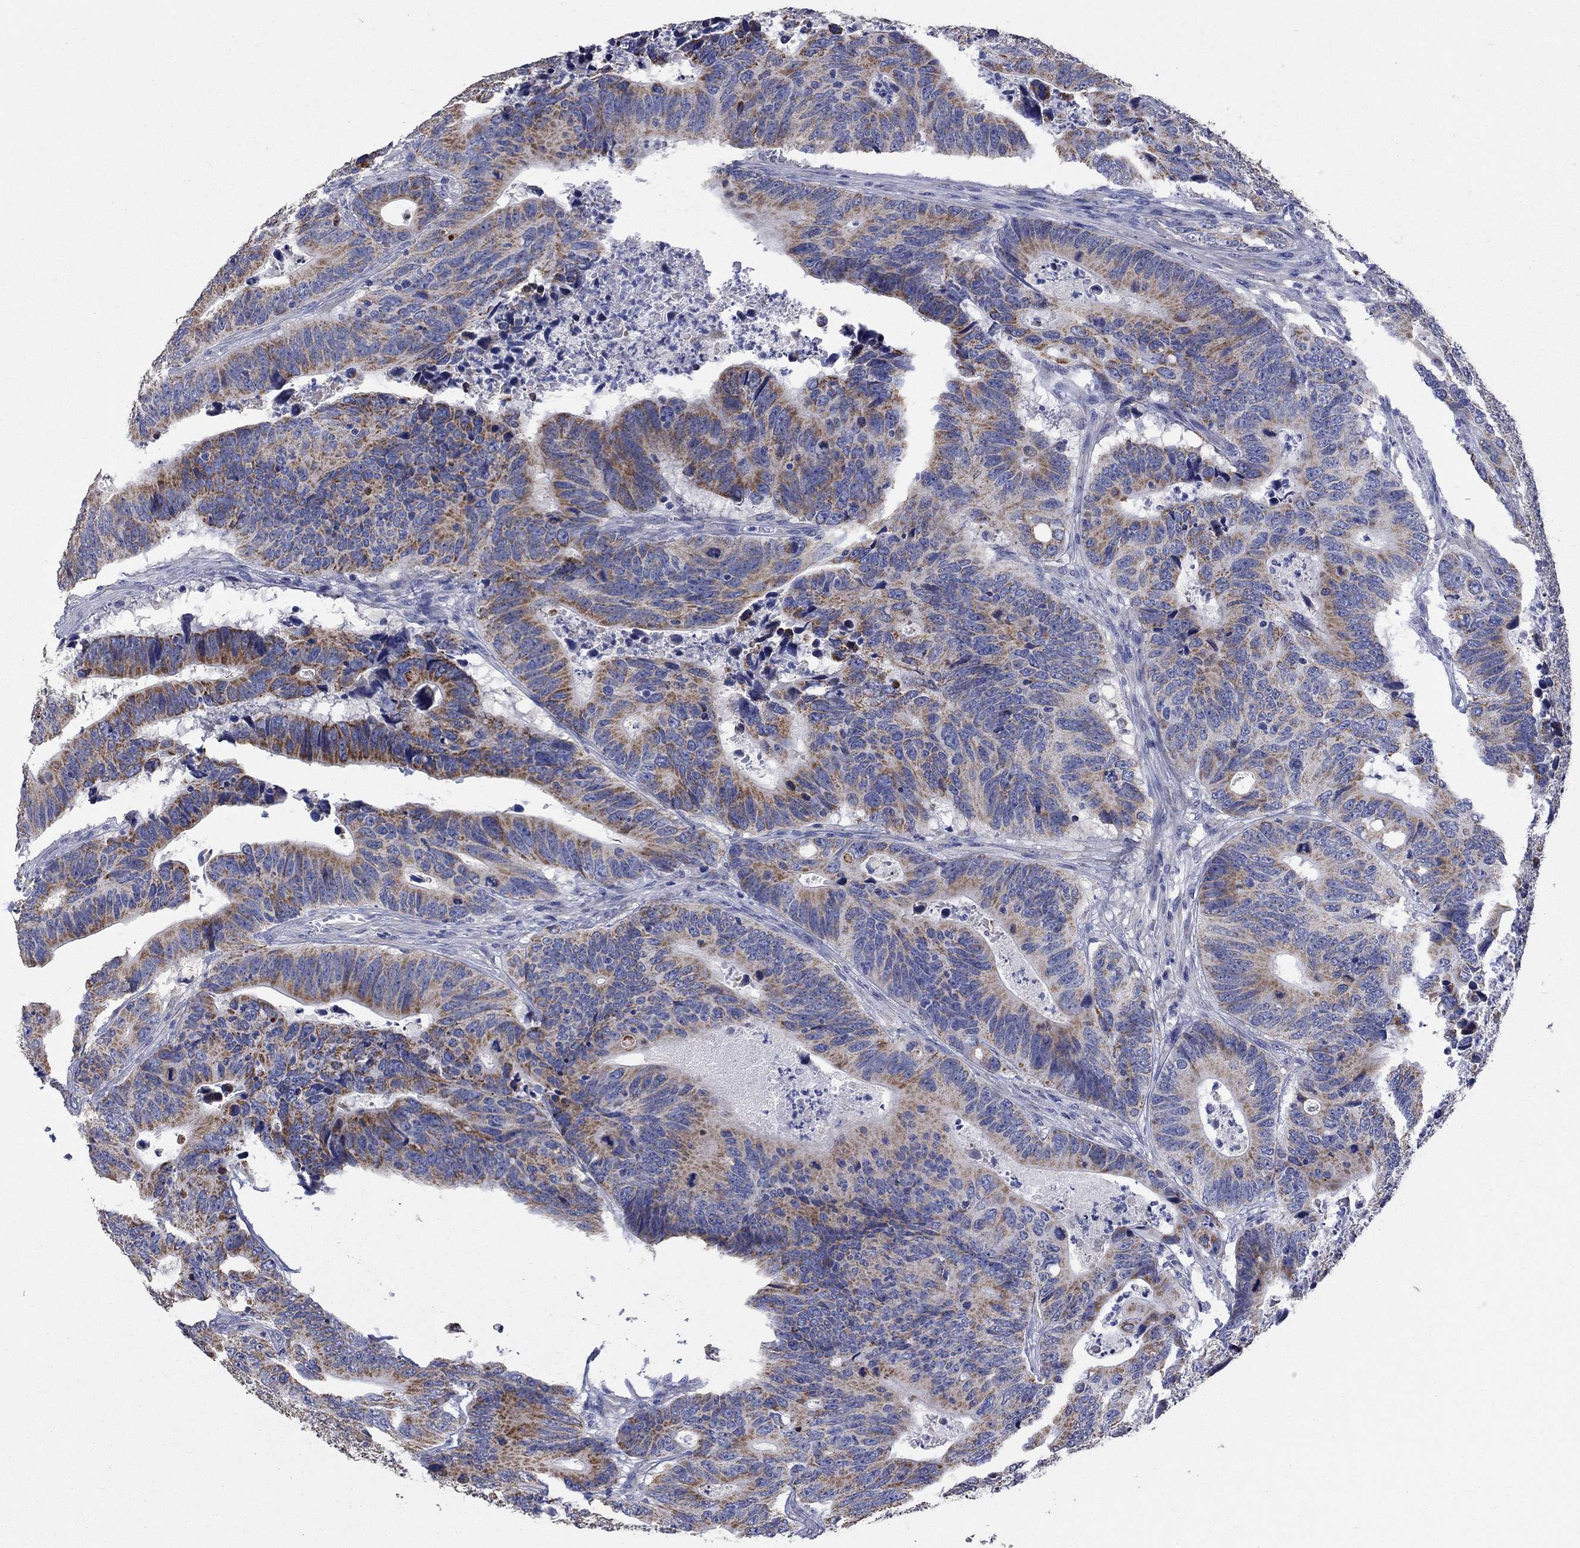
{"staining": {"intensity": "moderate", "quantity": ">75%", "location": "cytoplasmic/membranous"}, "tissue": "colorectal cancer", "cell_type": "Tumor cells", "image_type": "cancer", "snomed": [{"axis": "morphology", "description": "Adenocarcinoma, NOS"}, {"axis": "topography", "description": "Colon"}], "caption": "Adenocarcinoma (colorectal) stained with immunohistochemistry exhibits moderate cytoplasmic/membranous expression in about >75% of tumor cells. The staining was performed using DAB (3,3'-diaminobenzidine) to visualize the protein expression in brown, while the nuclei were stained in blue with hematoxylin (Magnification: 20x).", "gene": "CLVS1", "patient": {"sex": "female", "age": 90}}